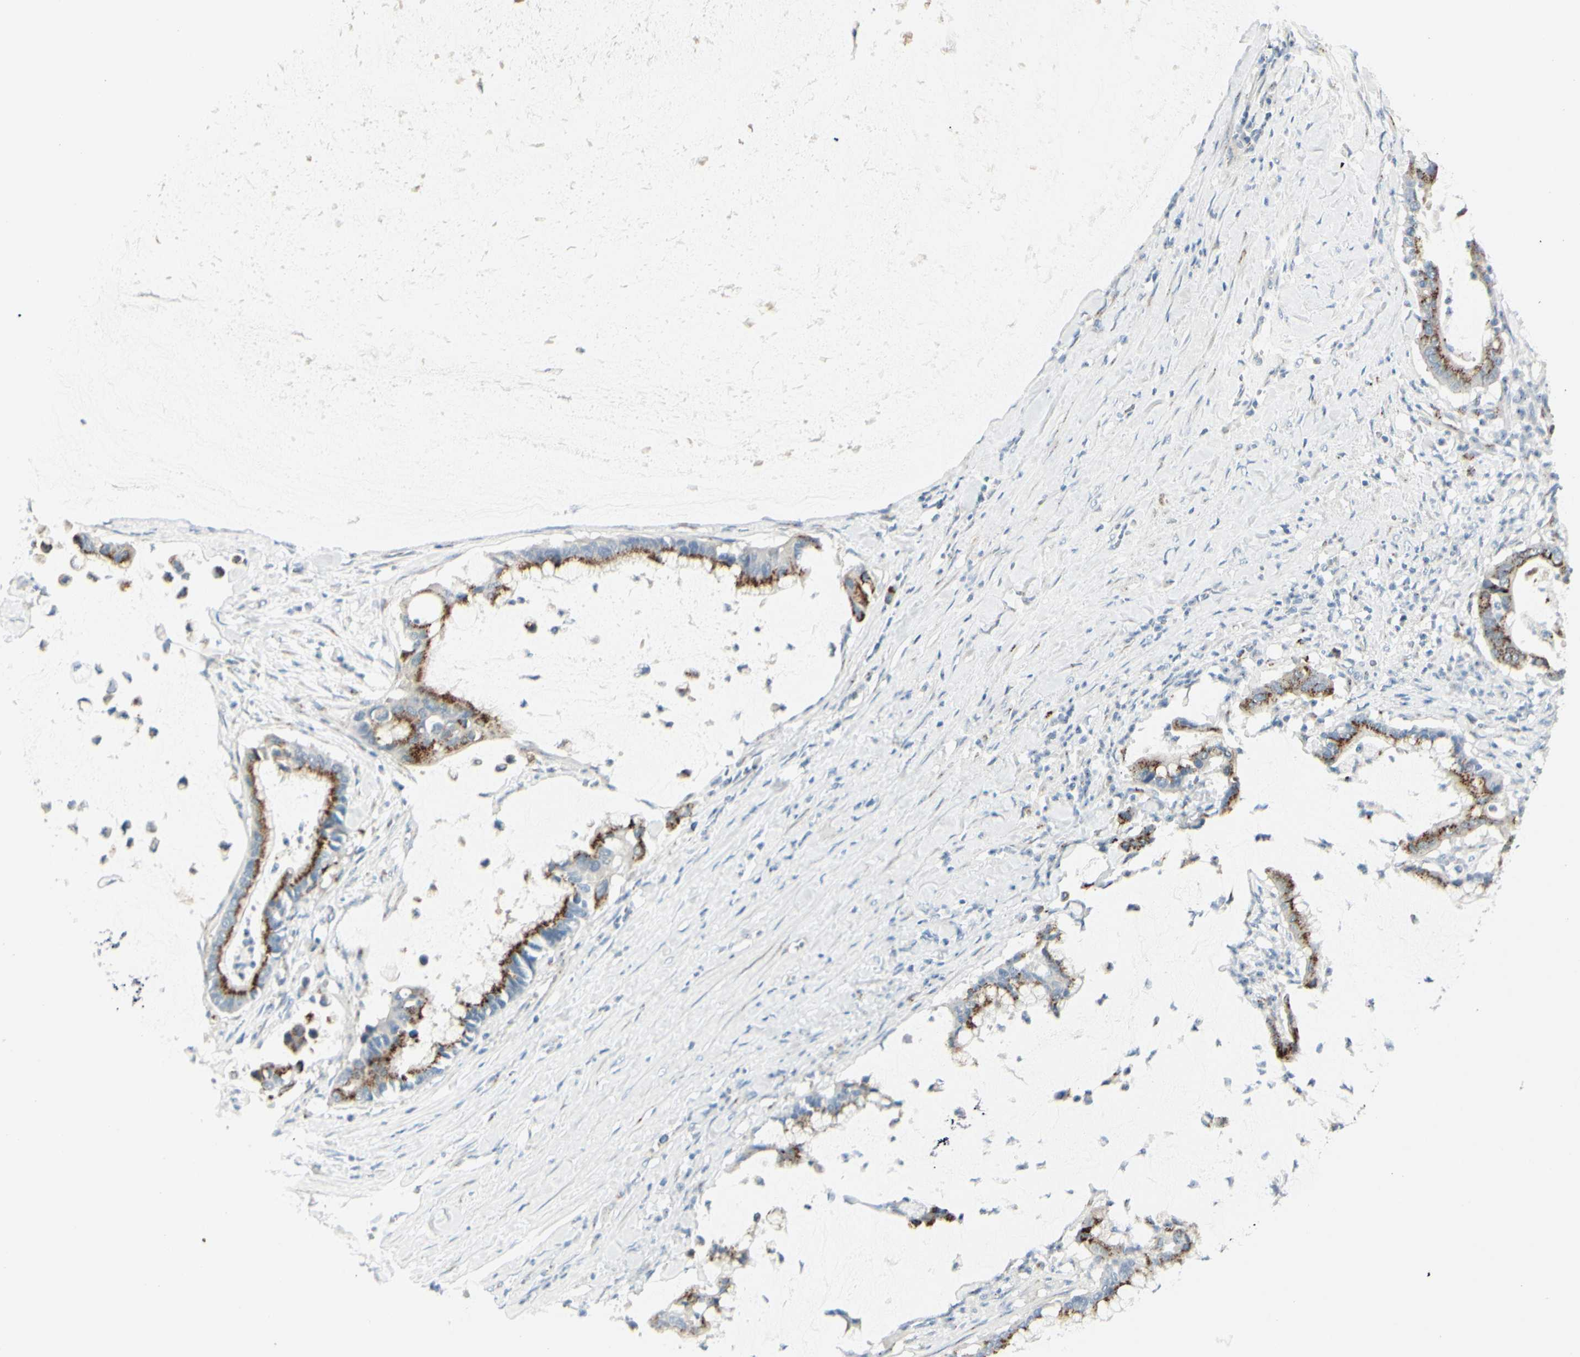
{"staining": {"intensity": "strong", "quantity": ">75%", "location": "cytoplasmic/membranous"}, "tissue": "pancreatic cancer", "cell_type": "Tumor cells", "image_type": "cancer", "snomed": [{"axis": "morphology", "description": "Adenocarcinoma, NOS"}, {"axis": "topography", "description": "Pancreas"}], "caption": "The photomicrograph exhibits immunohistochemical staining of pancreatic cancer (adenocarcinoma). There is strong cytoplasmic/membranous positivity is present in about >75% of tumor cells.", "gene": "B4GALT1", "patient": {"sex": "male", "age": 41}}